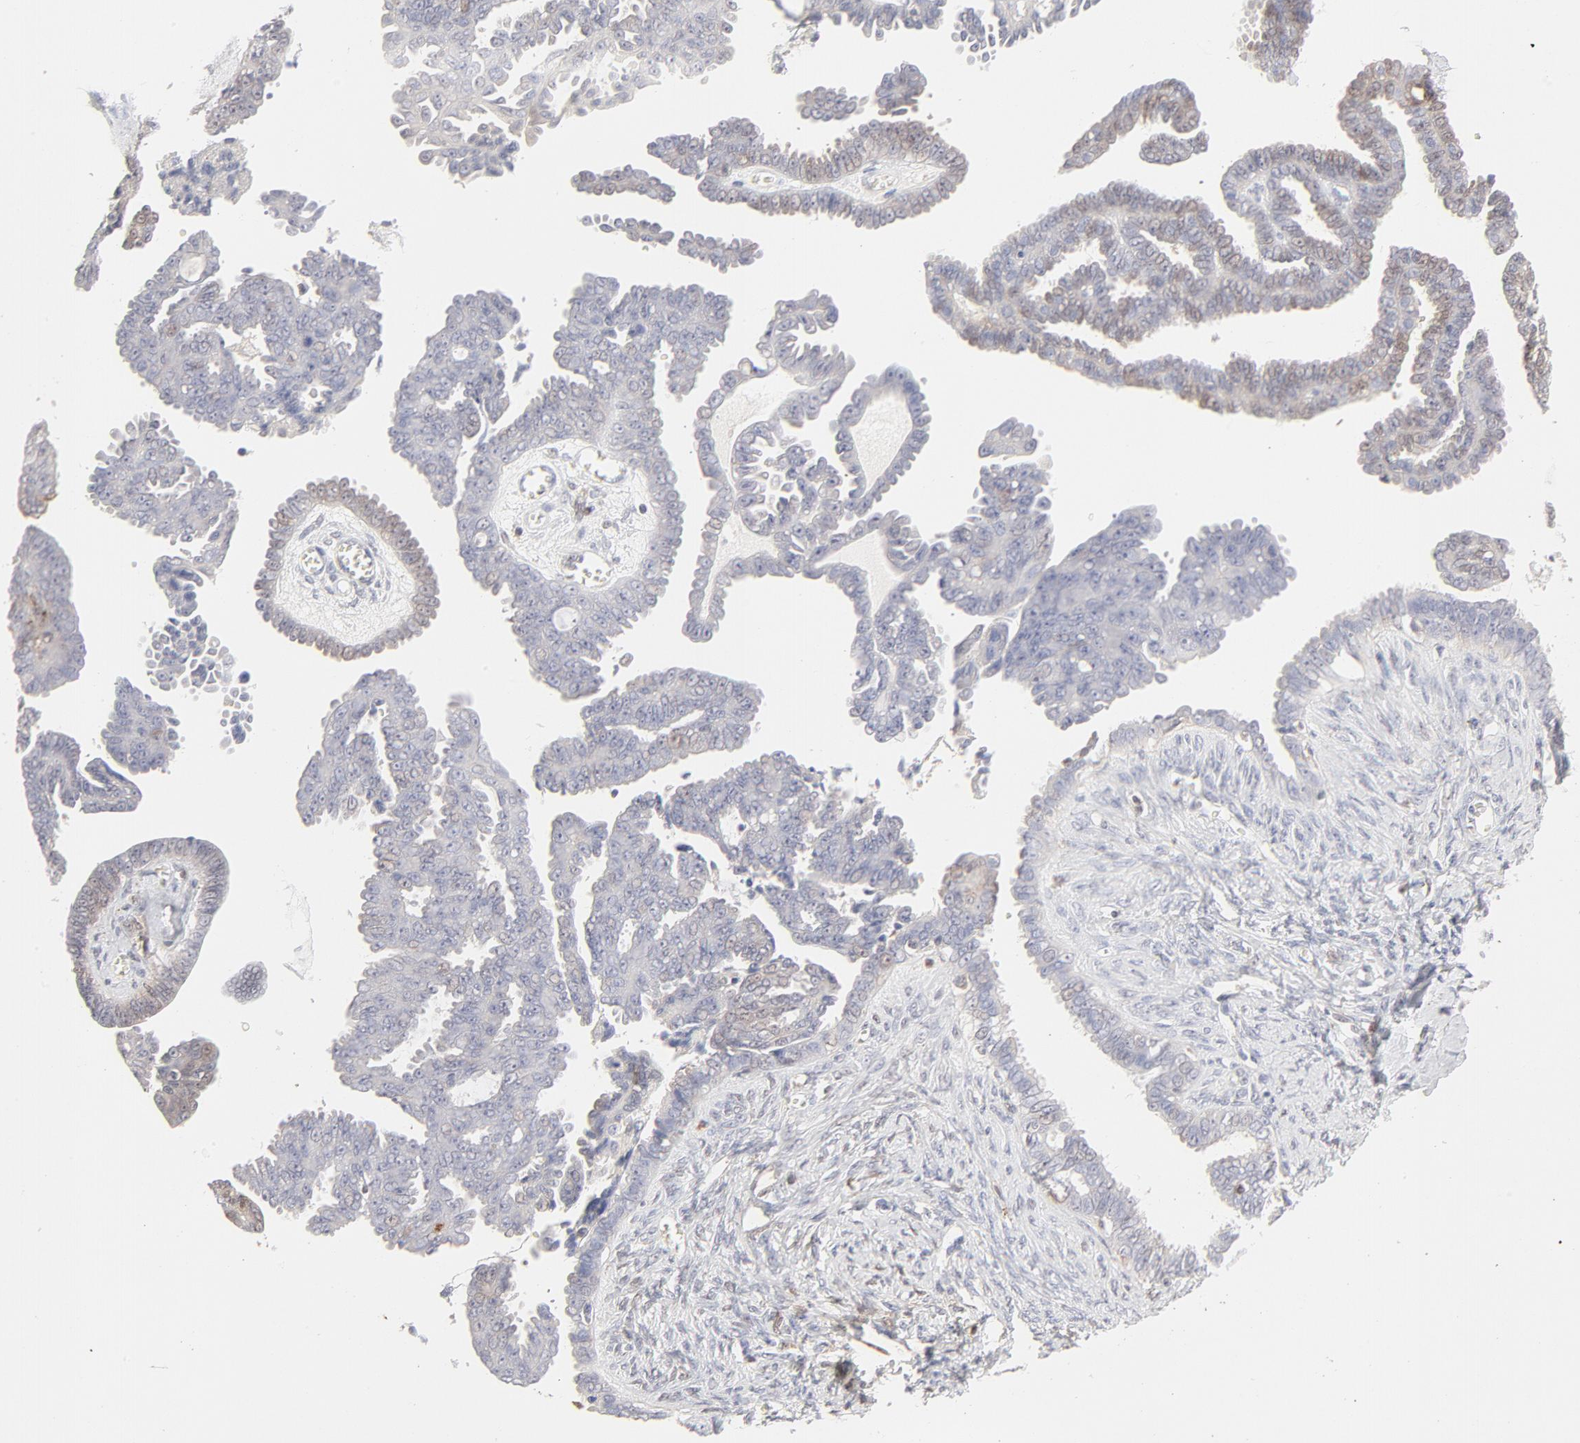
{"staining": {"intensity": "negative", "quantity": "none", "location": "none"}, "tissue": "ovarian cancer", "cell_type": "Tumor cells", "image_type": "cancer", "snomed": [{"axis": "morphology", "description": "Cystadenocarcinoma, serous, NOS"}, {"axis": "topography", "description": "Ovary"}], "caption": "Tumor cells are negative for protein expression in human ovarian serous cystadenocarcinoma.", "gene": "CDK6", "patient": {"sex": "female", "age": 71}}